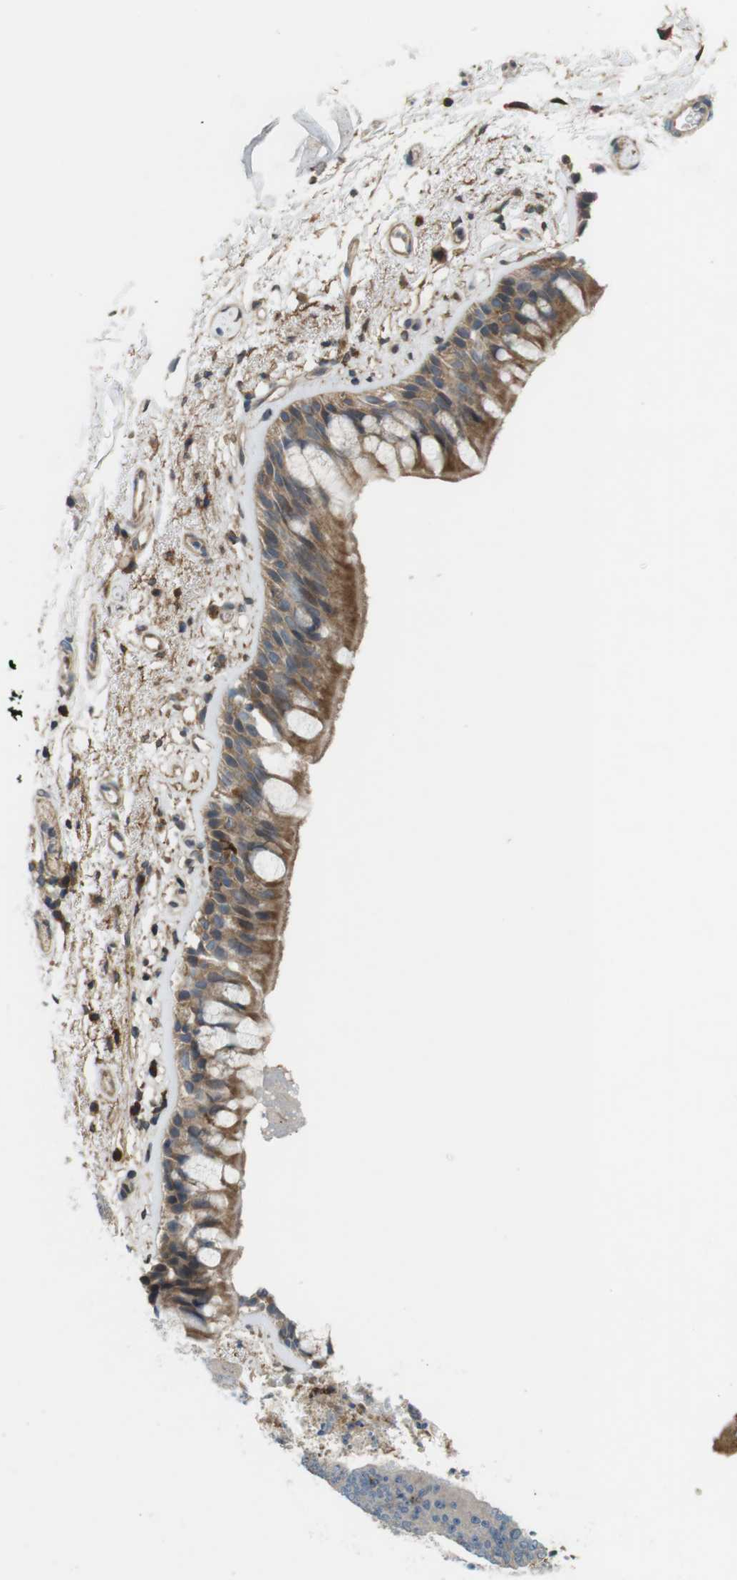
{"staining": {"intensity": "moderate", "quantity": ">75%", "location": "cytoplasmic/membranous"}, "tissue": "bronchus", "cell_type": "Respiratory epithelial cells", "image_type": "normal", "snomed": [{"axis": "morphology", "description": "Normal tissue, NOS"}, {"axis": "morphology", "description": "Adenocarcinoma, NOS"}, {"axis": "topography", "description": "Bronchus"}, {"axis": "topography", "description": "Lung"}], "caption": "Moderate cytoplasmic/membranous protein expression is identified in about >75% of respiratory epithelial cells in bronchus.", "gene": "DDAH2", "patient": {"sex": "female", "age": 54}}